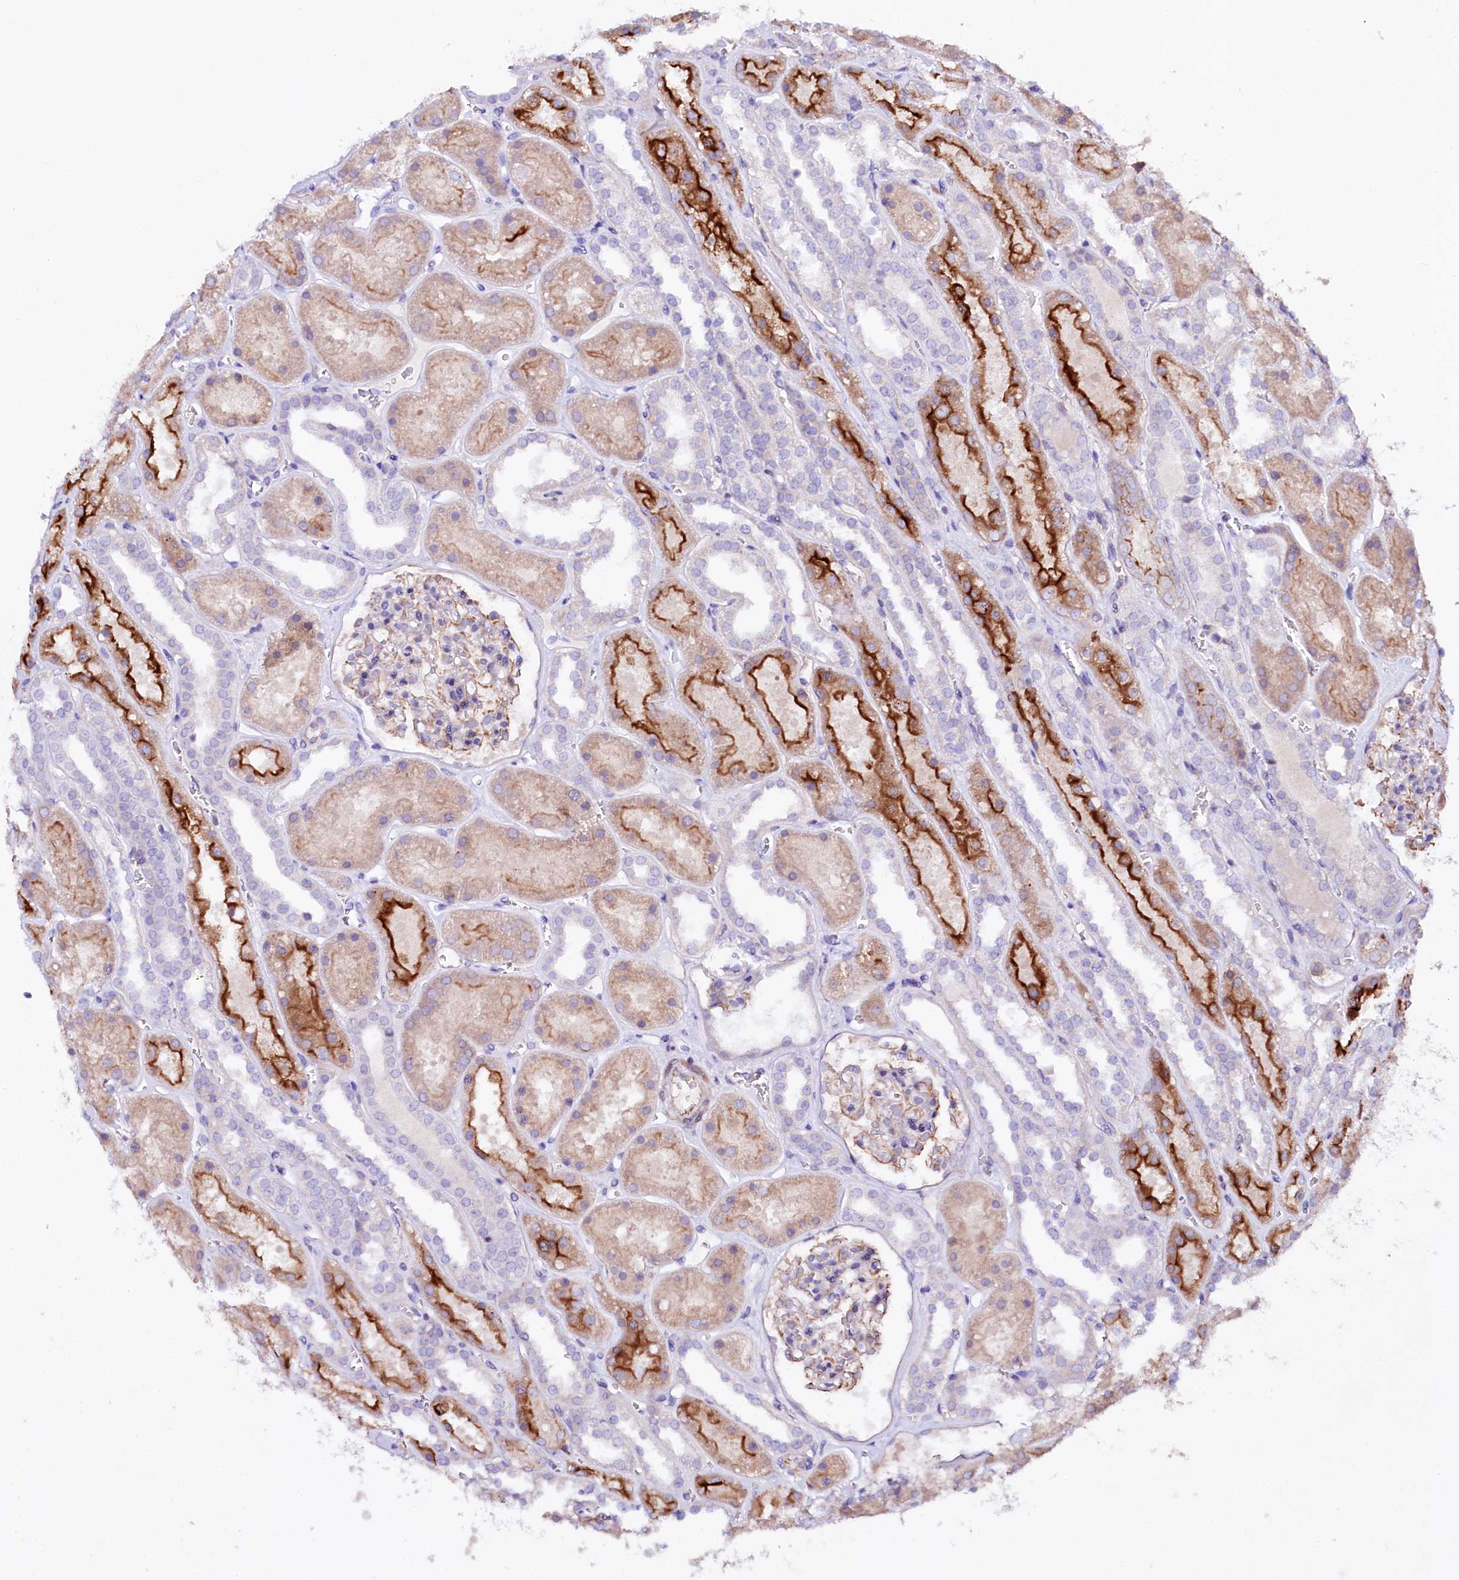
{"staining": {"intensity": "weak", "quantity": "25%-75%", "location": "cytoplasmic/membranous"}, "tissue": "kidney", "cell_type": "Cells in glomeruli", "image_type": "normal", "snomed": [{"axis": "morphology", "description": "Normal tissue, NOS"}, {"axis": "topography", "description": "Kidney"}], "caption": "IHC (DAB (3,3'-diaminobenzidine)) staining of unremarkable kidney displays weak cytoplasmic/membranous protein staining in about 25%-75% of cells in glomeruli.", "gene": "SLC7A1", "patient": {"sex": "female", "age": 41}}